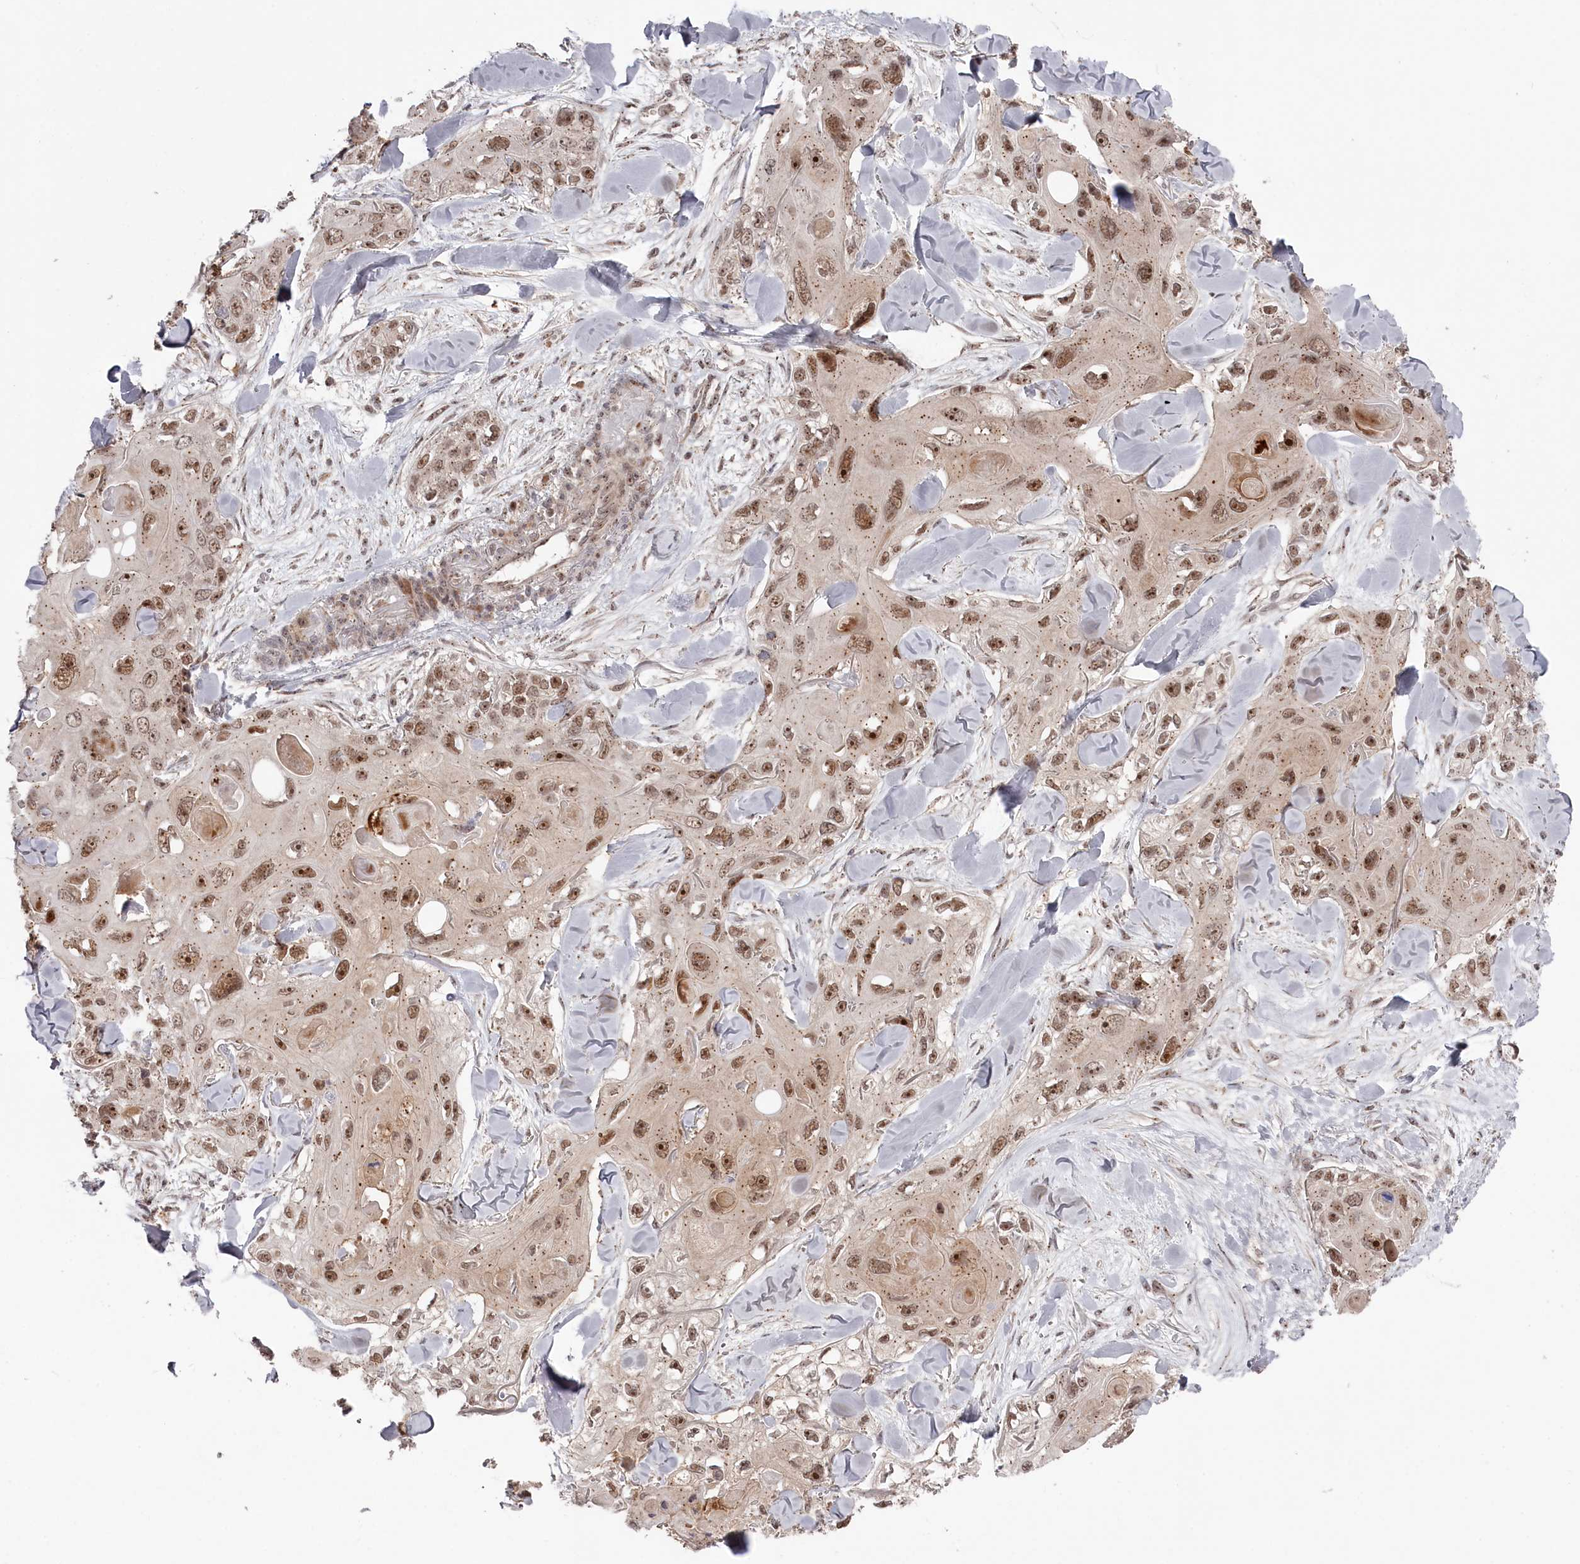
{"staining": {"intensity": "moderate", "quantity": ">75%", "location": "nuclear"}, "tissue": "skin cancer", "cell_type": "Tumor cells", "image_type": "cancer", "snomed": [{"axis": "morphology", "description": "Normal tissue, NOS"}, {"axis": "morphology", "description": "Squamous cell carcinoma, NOS"}, {"axis": "topography", "description": "Skin"}], "caption": "Protein staining by IHC displays moderate nuclear positivity in about >75% of tumor cells in skin cancer.", "gene": "EXOSC1", "patient": {"sex": "male", "age": 72}}